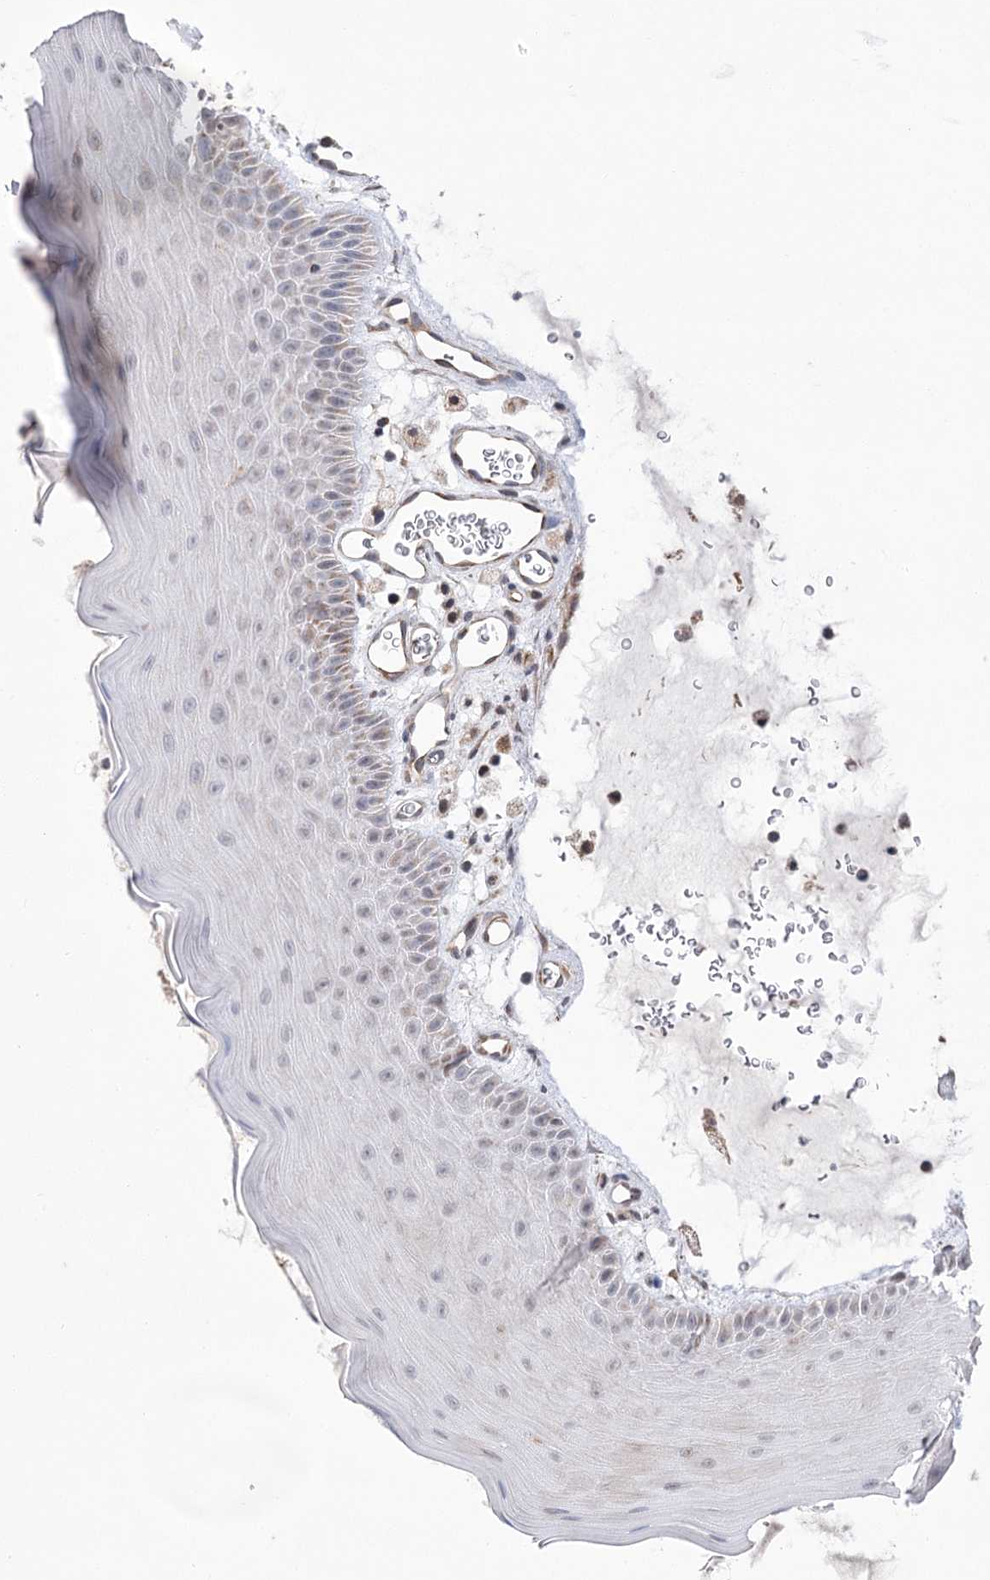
{"staining": {"intensity": "weak", "quantity": "<25%", "location": "cytoplasmic/membranous"}, "tissue": "oral mucosa", "cell_type": "Squamous epithelial cells", "image_type": "normal", "snomed": [{"axis": "morphology", "description": "Normal tissue, NOS"}, {"axis": "topography", "description": "Oral tissue"}], "caption": "Immunohistochemistry image of normal oral mucosa stained for a protein (brown), which shows no staining in squamous epithelial cells. (DAB immunohistochemistry (IHC), high magnification).", "gene": "ECHDC3", "patient": {"sex": "male", "age": 13}}